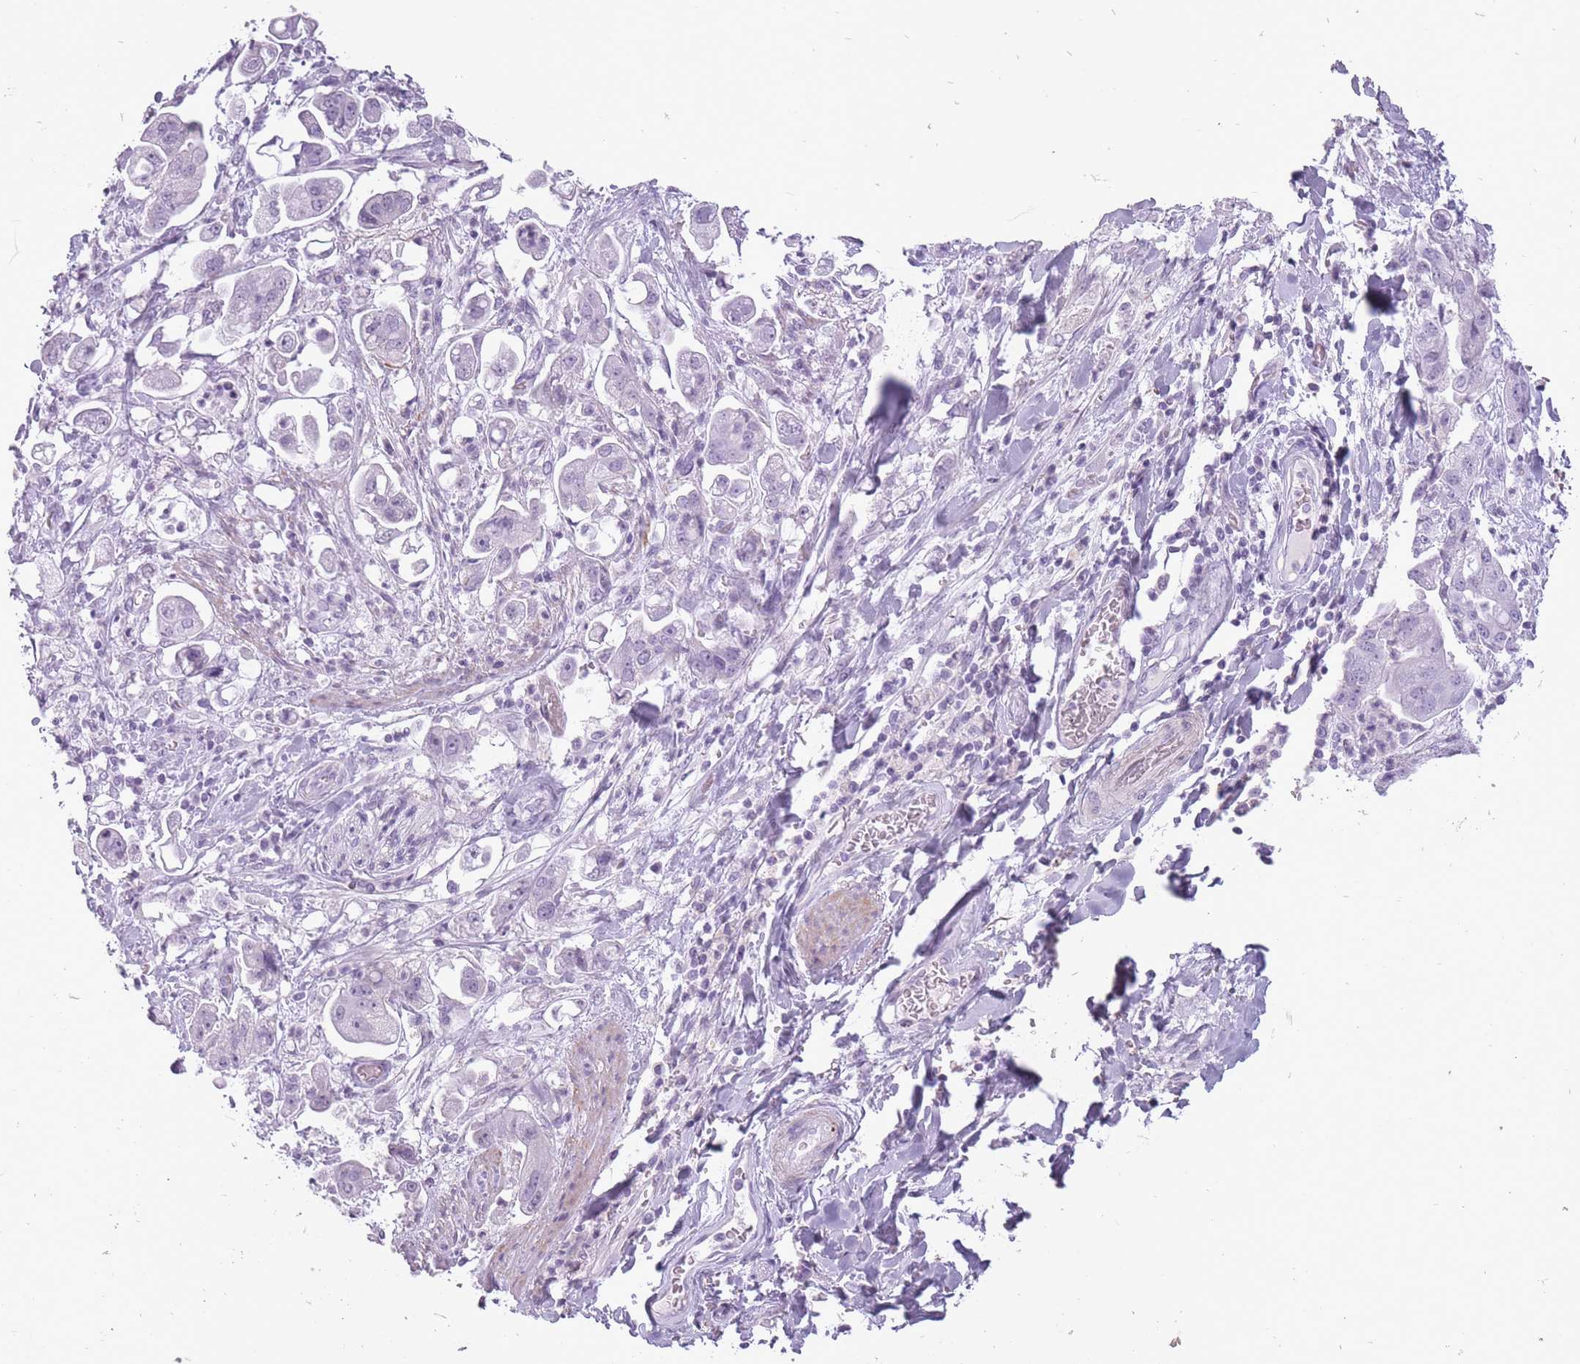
{"staining": {"intensity": "negative", "quantity": "none", "location": "none"}, "tissue": "stomach cancer", "cell_type": "Tumor cells", "image_type": "cancer", "snomed": [{"axis": "morphology", "description": "Adenocarcinoma, NOS"}, {"axis": "topography", "description": "Stomach"}], "caption": "IHC micrograph of human adenocarcinoma (stomach) stained for a protein (brown), which reveals no expression in tumor cells.", "gene": "RFX4", "patient": {"sex": "male", "age": 62}}